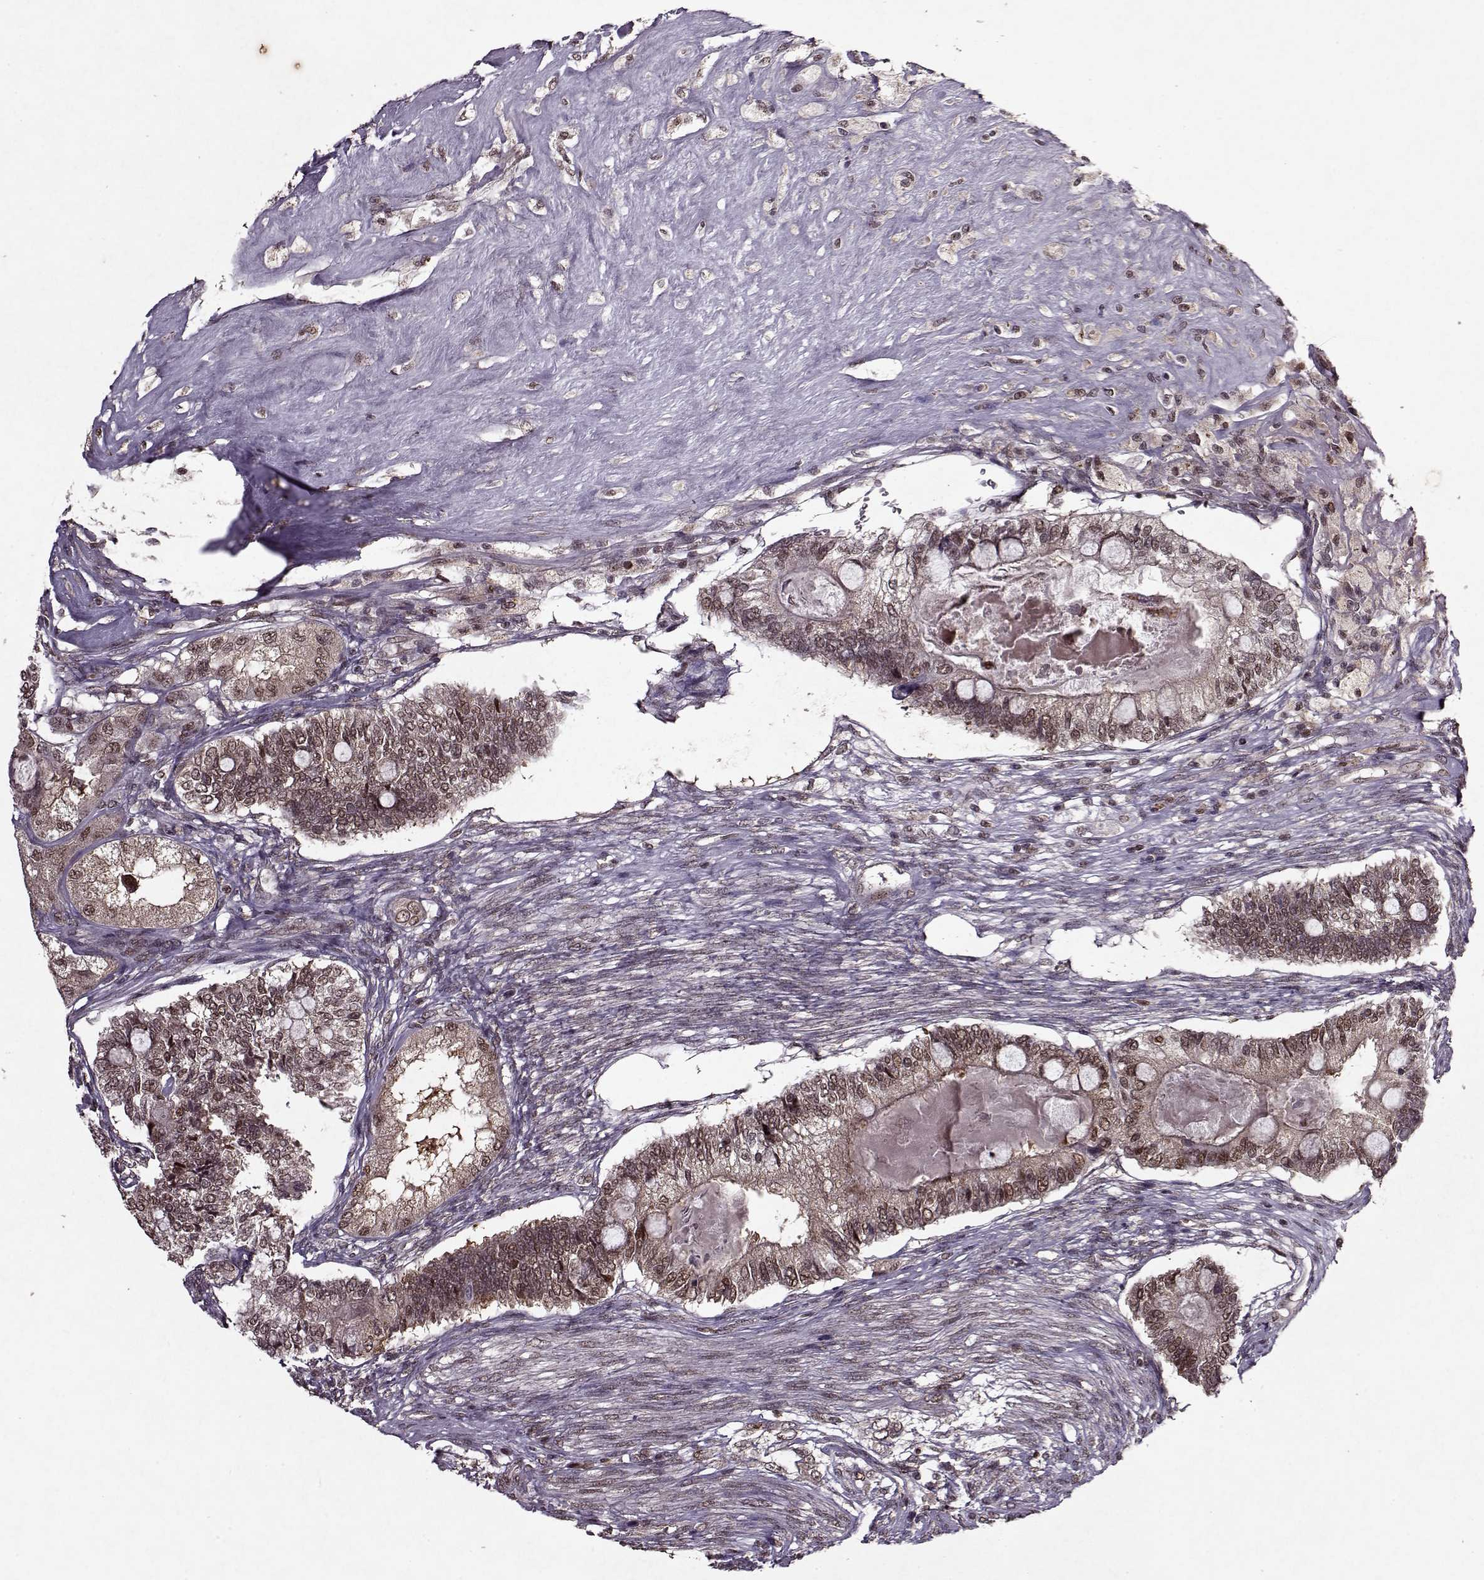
{"staining": {"intensity": "weak", "quantity": ">75%", "location": "cytoplasmic/membranous,nuclear"}, "tissue": "testis cancer", "cell_type": "Tumor cells", "image_type": "cancer", "snomed": [{"axis": "morphology", "description": "Seminoma, NOS"}, {"axis": "morphology", "description": "Carcinoma, Embryonal, NOS"}, {"axis": "topography", "description": "Testis"}], "caption": "Tumor cells show low levels of weak cytoplasmic/membranous and nuclear positivity in approximately >75% of cells in human testis cancer (embryonal carcinoma).", "gene": "PSMA7", "patient": {"sex": "male", "age": 41}}